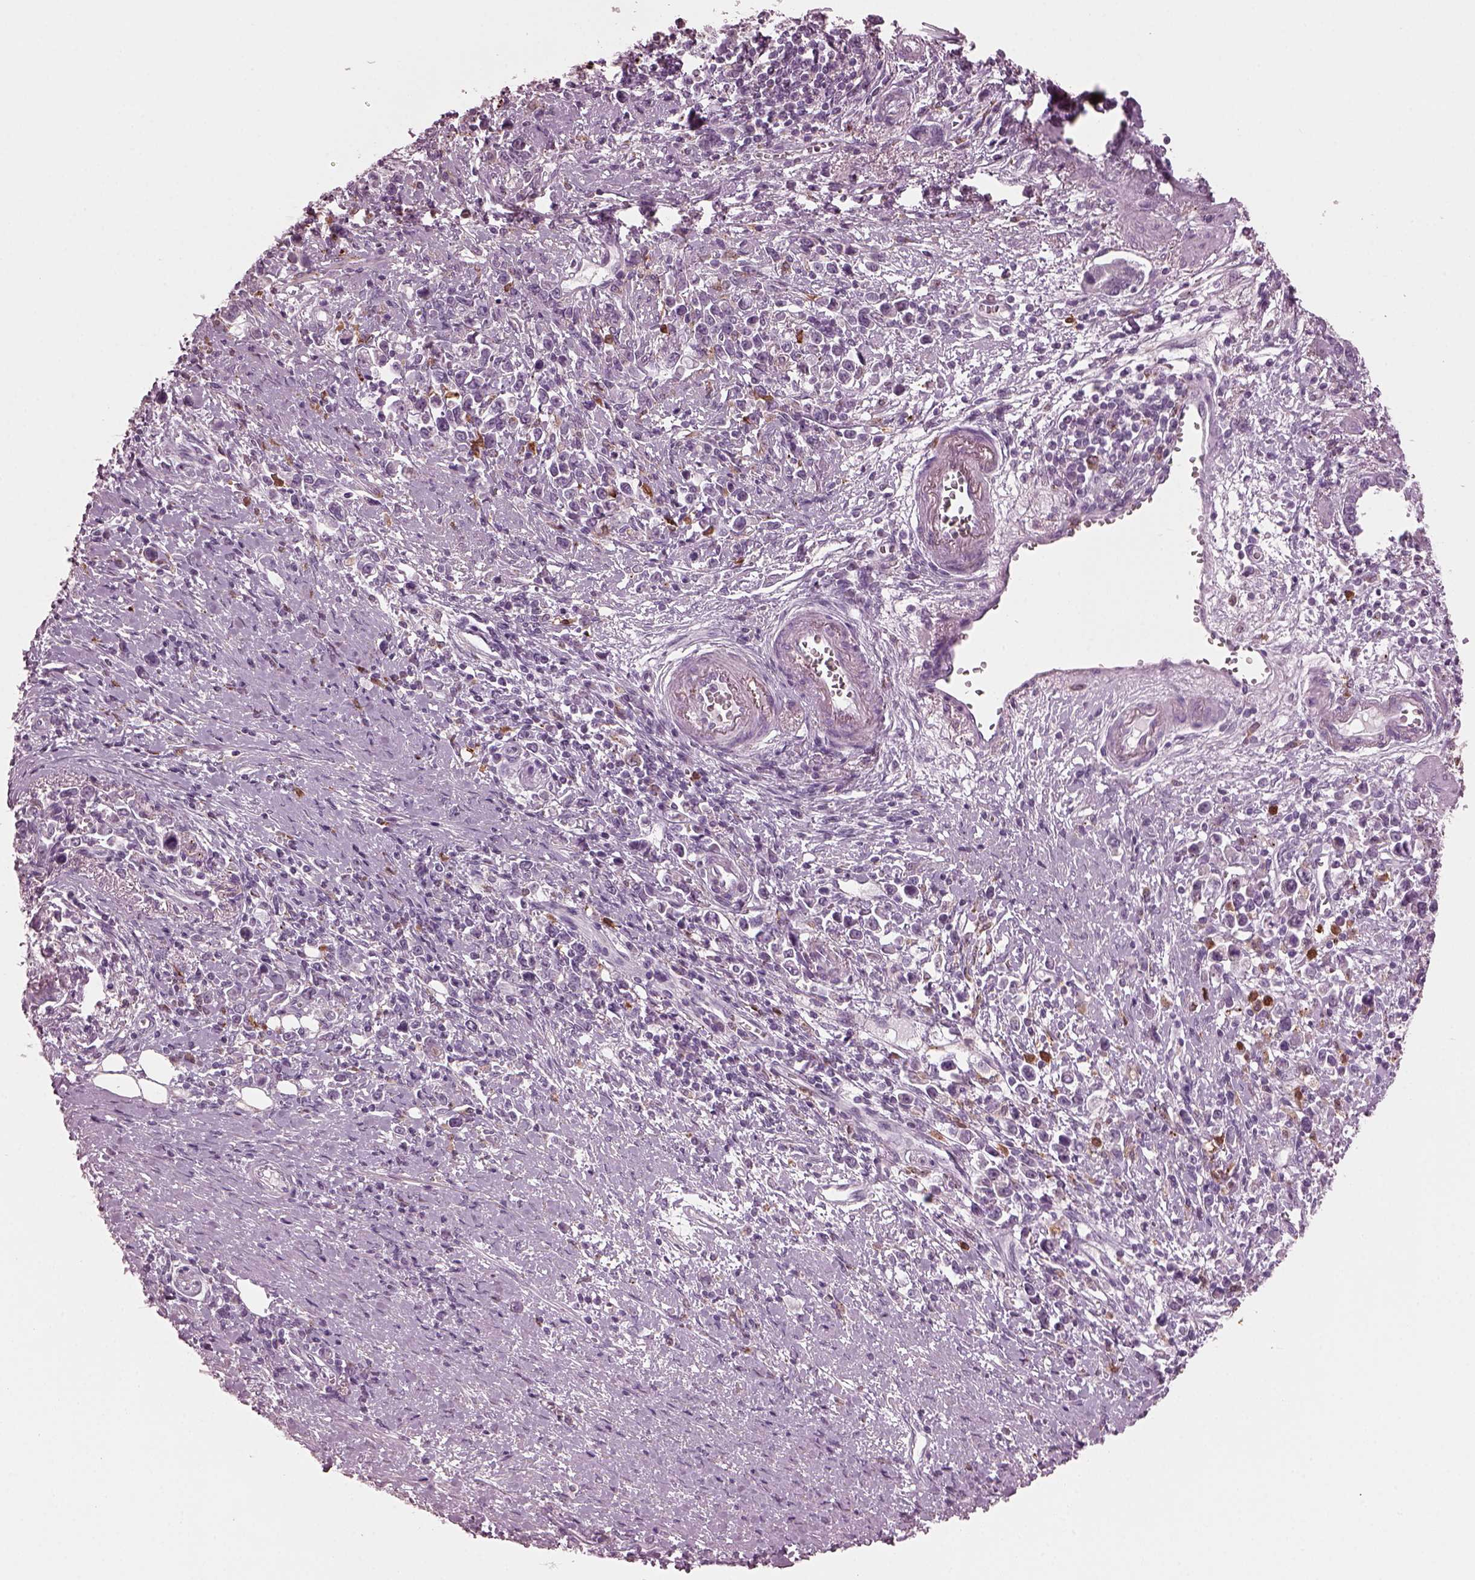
{"staining": {"intensity": "negative", "quantity": "none", "location": "none"}, "tissue": "stomach cancer", "cell_type": "Tumor cells", "image_type": "cancer", "snomed": [{"axis": "morphology", "description": "Adenocarcinoma, NOS"}, {"axis": "topography", "description": "Stomach"}], "caption": "This is an immunohistochemistry histopathology image of stomach cancer. There is no expression in tumor cells.", "gene": "SLAMF8", "patient": {"sex": "male", "age": 63}}